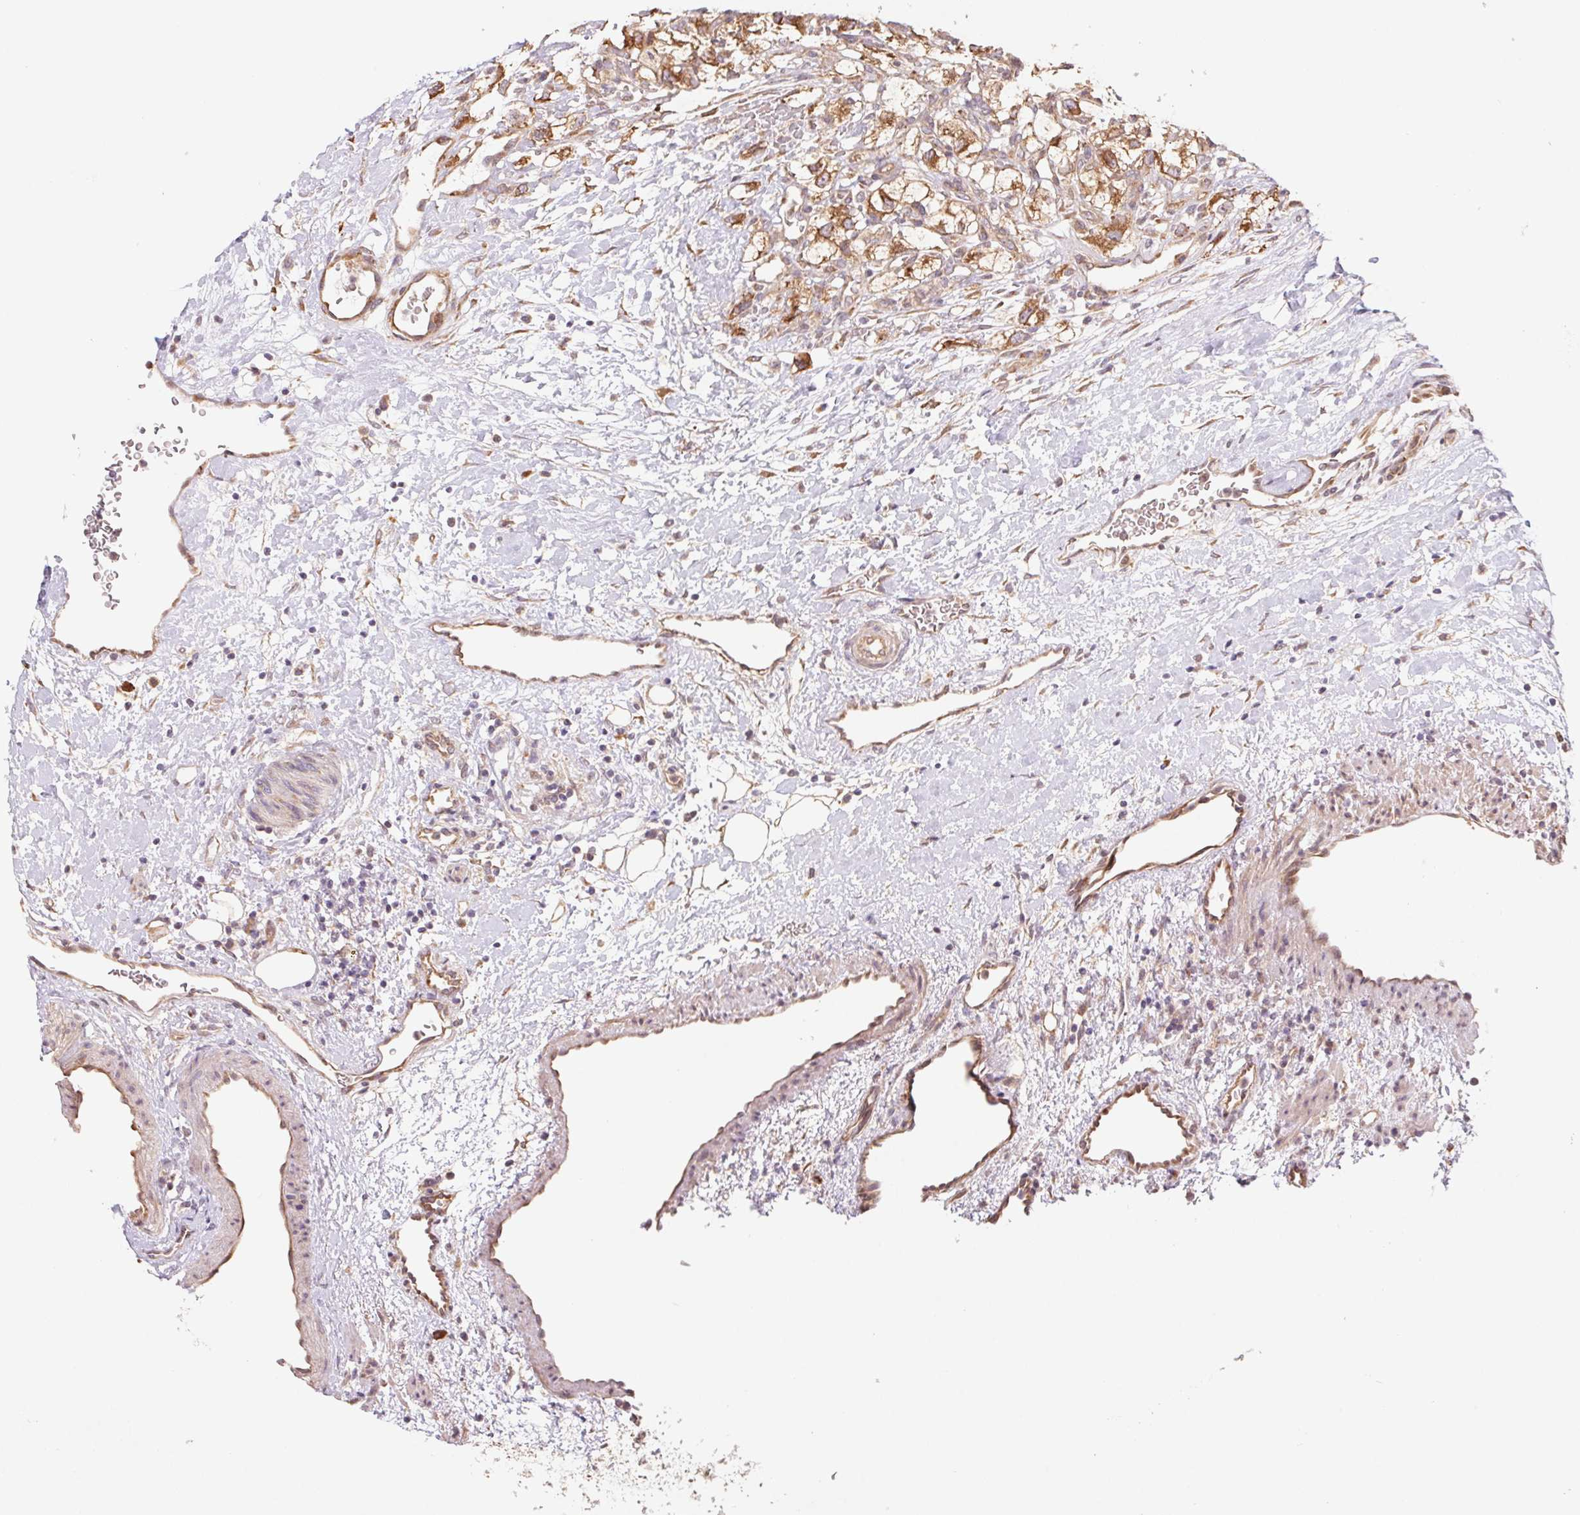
{"staining": {"intensity": "weak", "quantity": ">75%", "location": "cytoplasmic/membranous"}, "tissue": "renal cancer", "cell_type": "Tumor cells", "image_type": "cancer", "snomed": [{"axis": "morphology", "description": "Adenocarcinoma, NOS"}, {"axis": "topography", "description": "Kidney"}], "caption": "Immunohistochemical staining of renal cancer (adenocarcinoma) shows weak cytoplasmic/membranous protein positivity in approximately >75% of tumor cells.", "gene": "RRM1", "patient": {"sex": "male", "age": 59}}